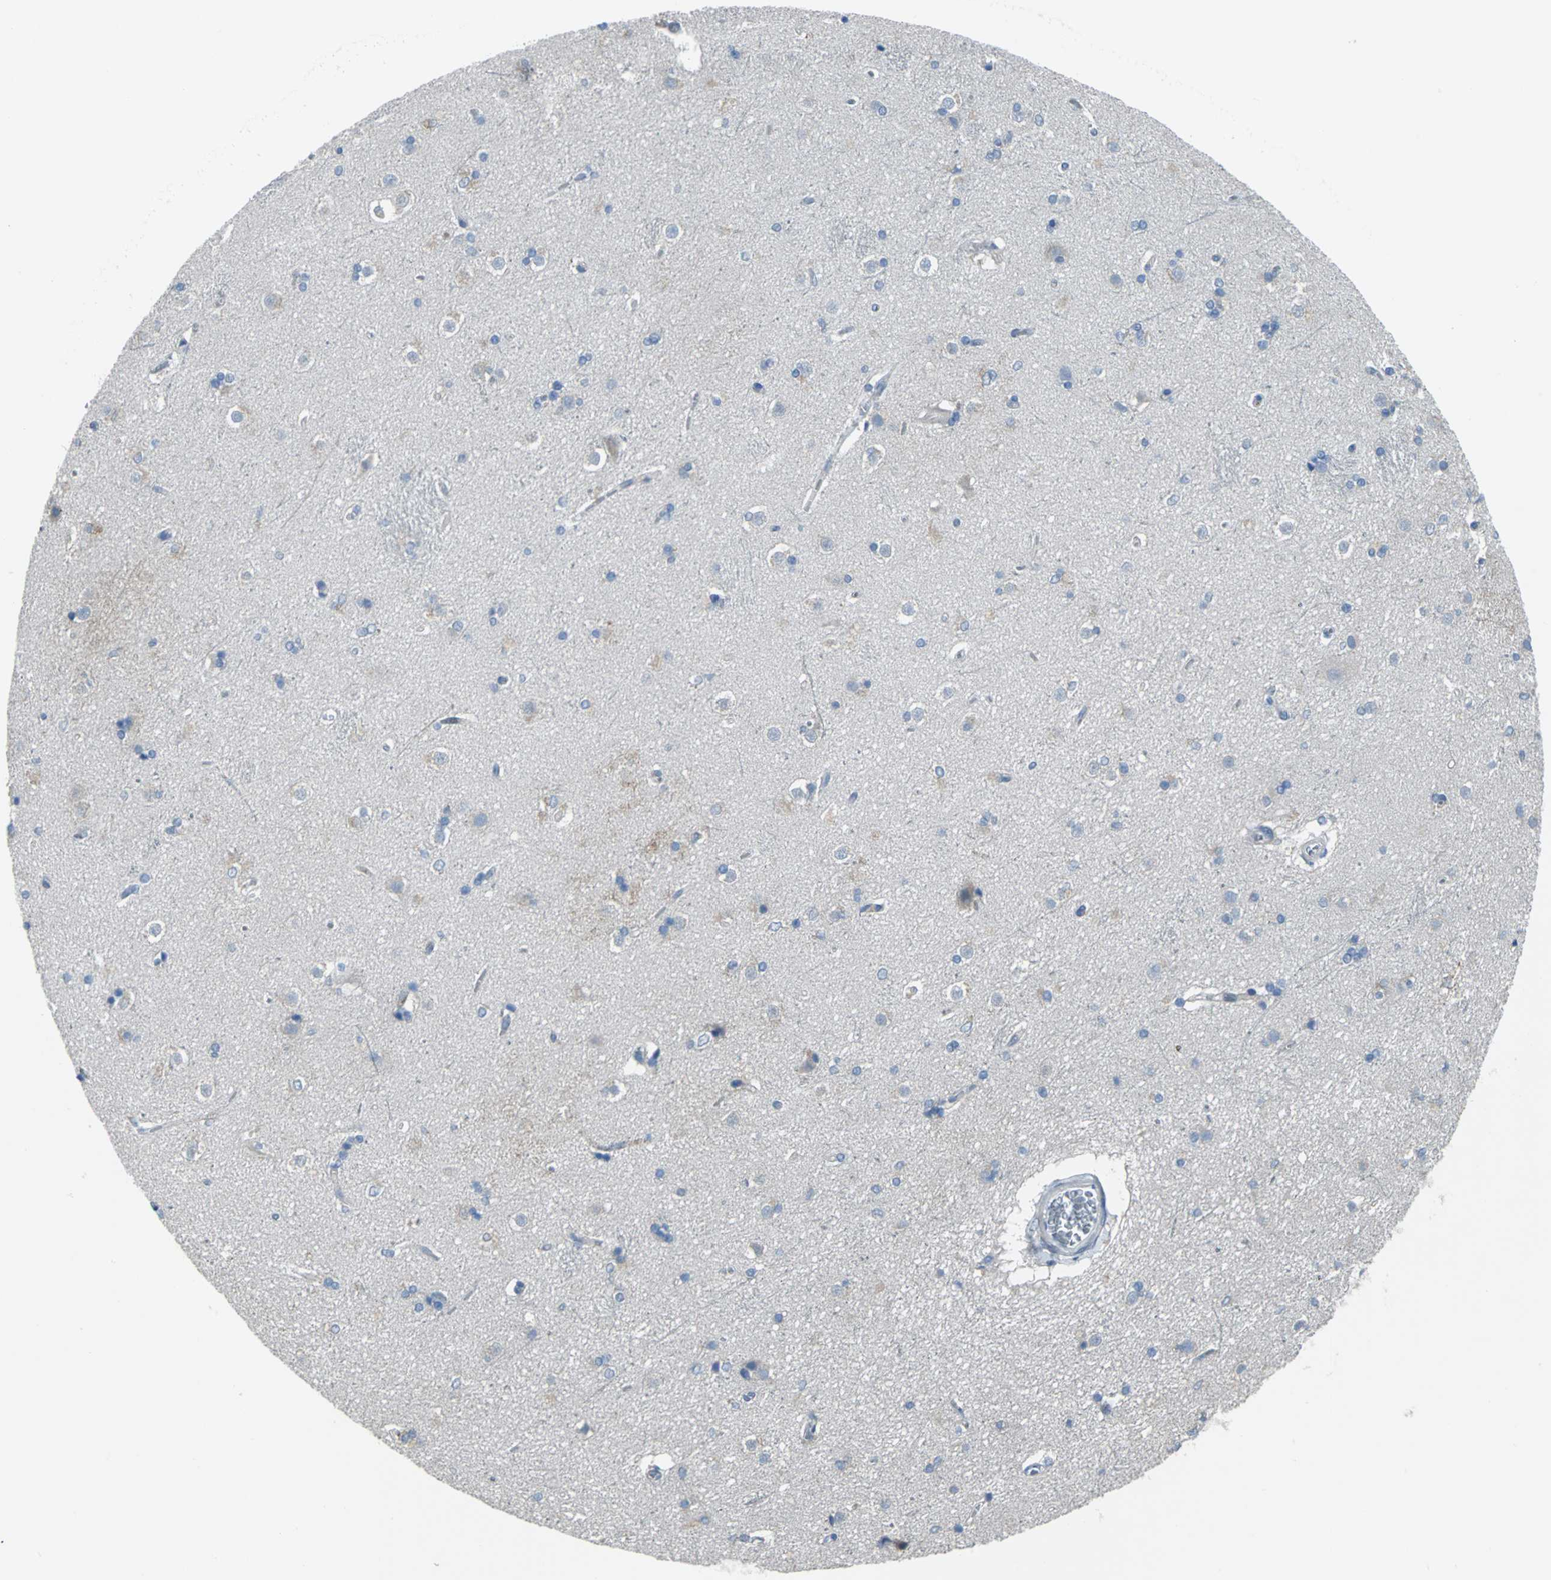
{"staining": {"intensity": "weak", "quantity": "<25%", "location": "cytoplasmic/membranous"}, "tissue": "caudate", "cell_type": "Glial cells", "image_type": "normal", "snomed": [{"axis": "morphology", "description": "Normal tissue, NOS"}, {"axis": "topography", "description": "Lateral ventricle wall"}], "caption": "A high-resolution micrograph shows IHC staining of benign caudate, which displays no significant positivity in glial cells.", "gene": "EIF5A", "patient": {"sex": "female", "age": 19}}